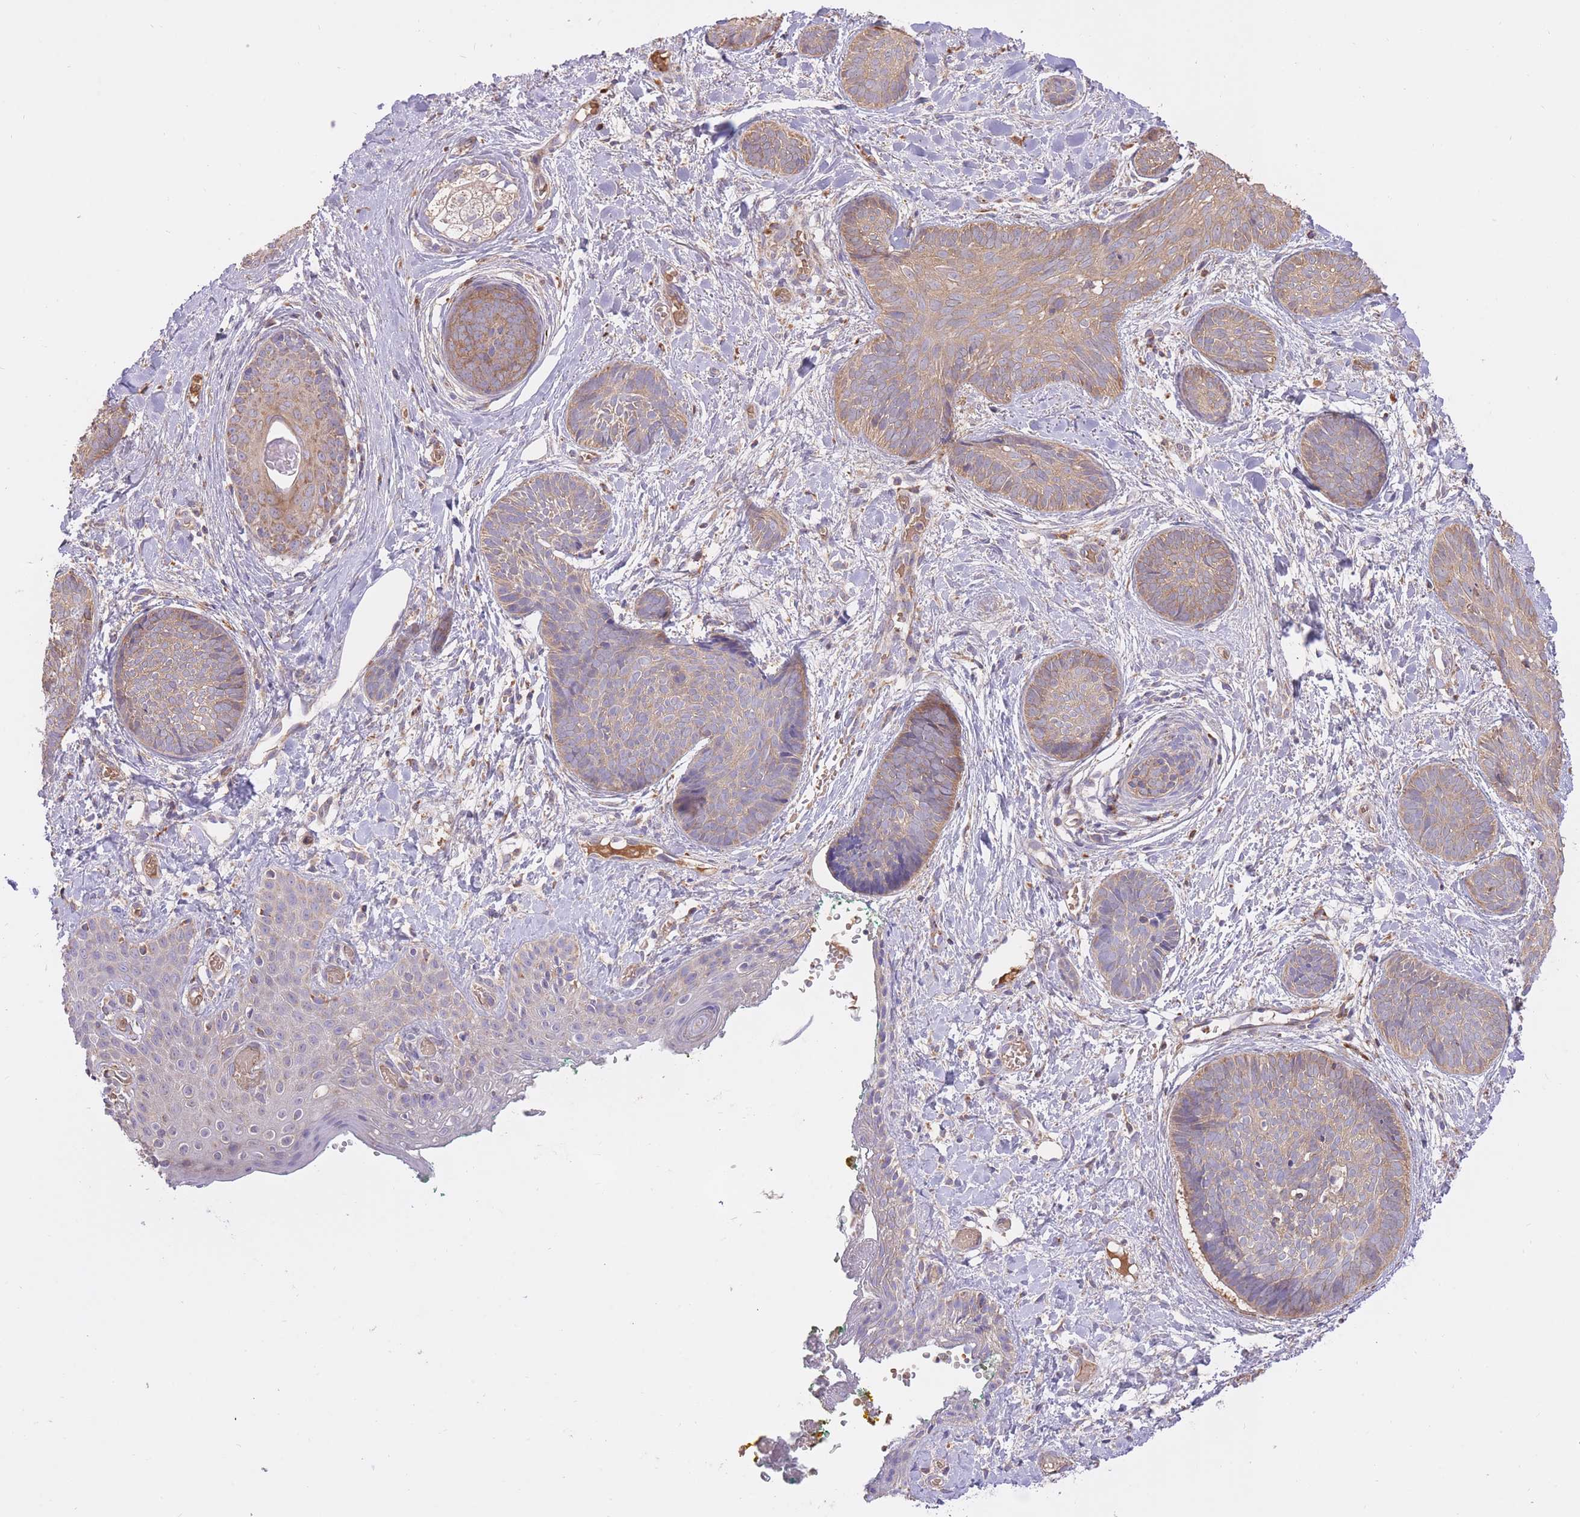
{"staining": {"intensity": "moderate", "quantity": ">75%", "location": "cytoplasmic/membranous"}, "tissue": "skin cancer", "cell_type": "Tumor cells", "image_type": "cancer", "snomed": [{"axis": "morphology", "description": "Basal cell carcinoma"}, {"axis": "topography", "description": "Skin"}], "caption": "An IHC image of neoplastic tissue is shown. Protein staining in brown shows moderate cytoplasmic/membranous positivity in skin cancer (basal cell carcinoma) within tumor cells. (DAB IHC with brightfield microscopy, high magnification).", "gene": "PREP", "patient": {"sex": "female", "age": 81}}